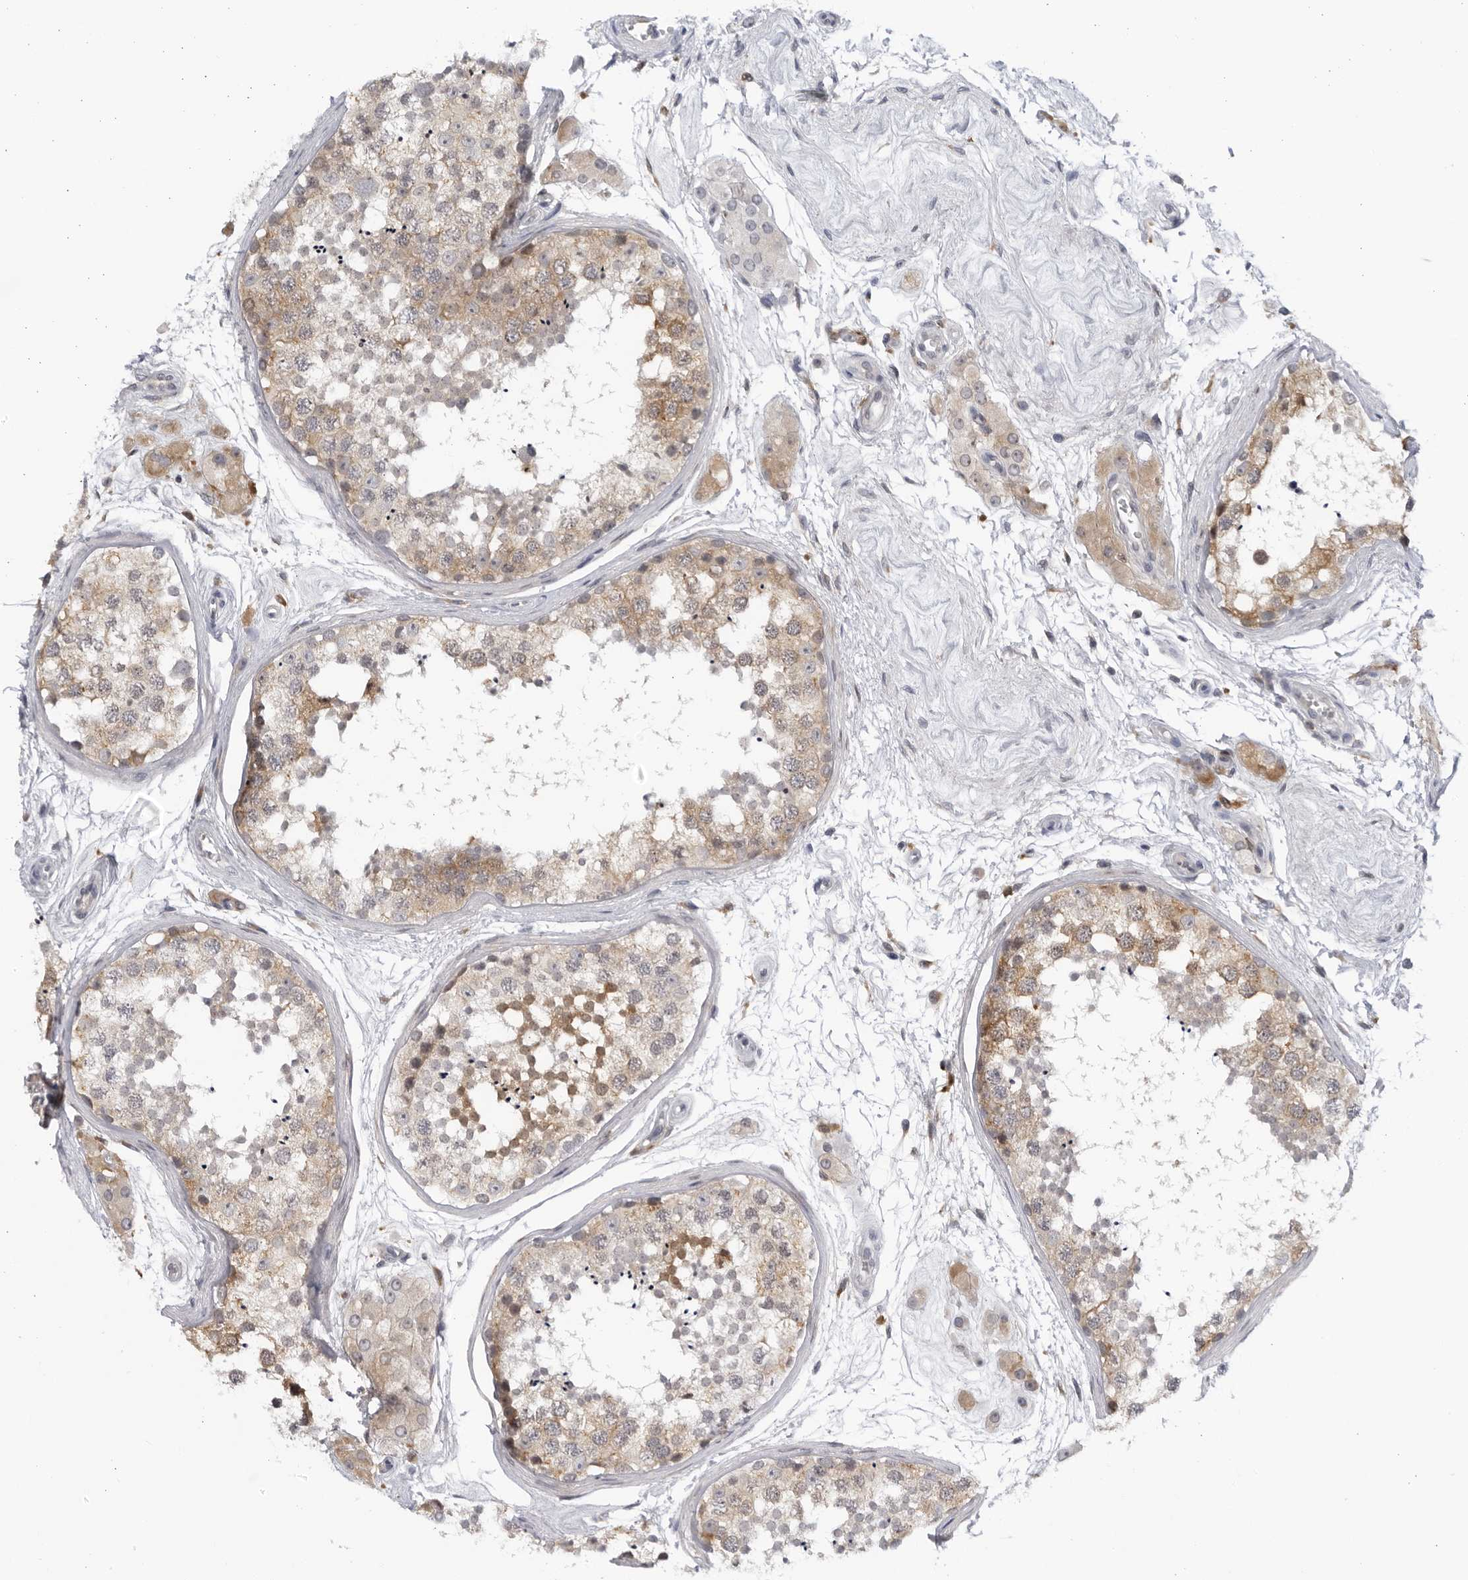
{"staining": {"intensity": "weak", "quantity": ">75%", "location": "cytoplasmic/membranous"}, "tissue": "testis", "cell_type": "Cells in seminiferous ducts", "image_type": "normal", "snomed": [{"axis": "morphology", "description": "Normal tissue, NOS"}, {"axis": "topography", "description": "Testis"}], "caption": "IHC micrograph of unremarkable testis: human testis stained using immunohistochemistry (IHC) reveals low levels of weak protein expression localized specifically in the cytoplasmic/membranous of cells in seminiferous ducts, appearing as a cytoplasmic/membranous brown color.", "gene": "BMP2K", "patient": {"sex": "male", "age": 56}}